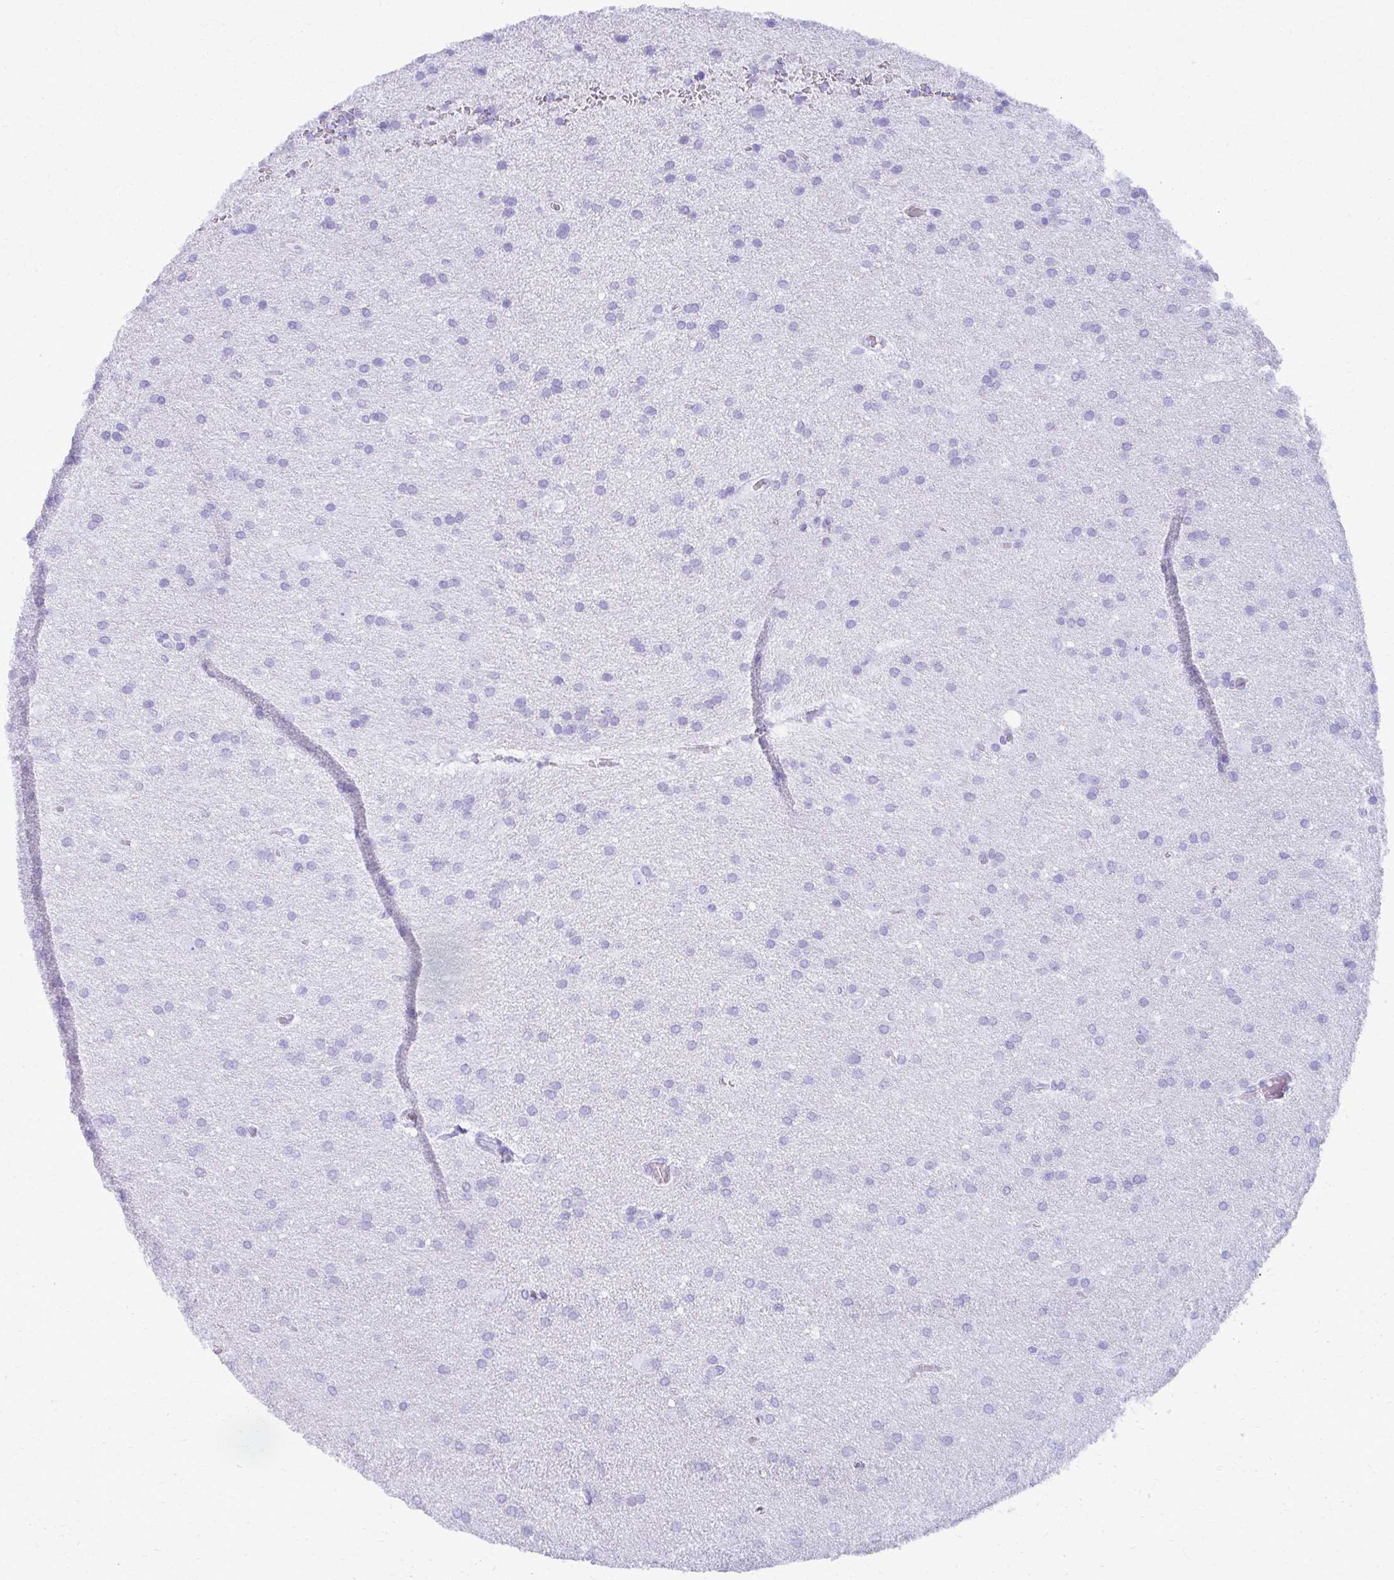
{"staining": {"intensity": "negative", "quantity": "none", "location": "none"}, "tissue": "glioma", "cell_type": "Tumor cells", "image_type": "cancer", "snomed": [{"axis": "morphology", "description": "Glioma, malignant, Low grade"}, {"axis": "topography", "description": "Brain"}], "caption": "Glioma stained for a protein using immunohistochemistry (IHC) shows no positivity tumor cells.", "gene": "MAF1", "patient": {"sex": "female", "age": 54}}